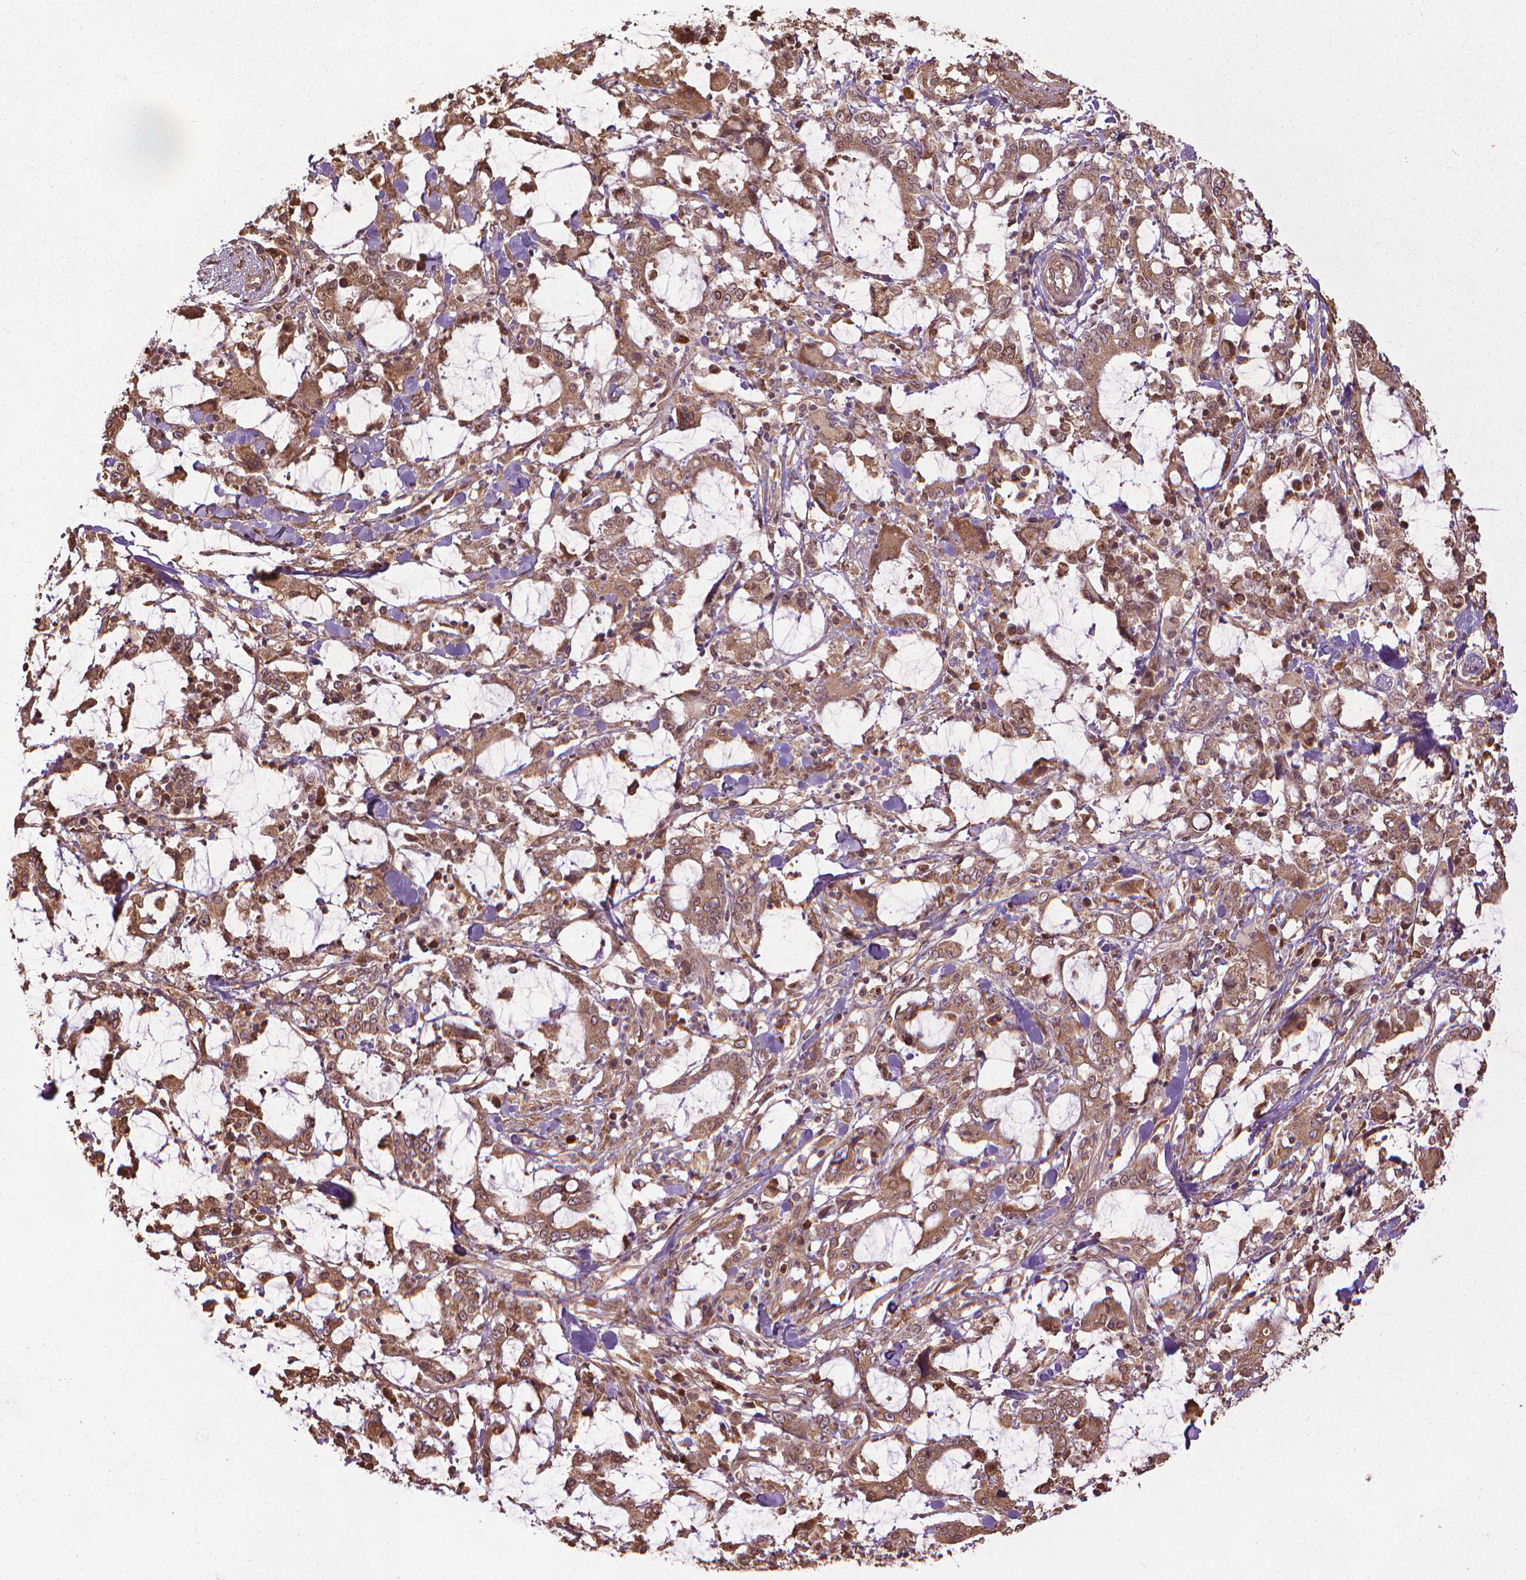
{"staining": {"intensity": "moderate", "quantity": ">75%", "location": "cytoplasmic/membranous"}, "tissue": "stomach cancer", "cell_type": "Tumor cells", "image_type": "cancer", "snomed": [{"axis": "morphology", "description": "Adenocarcinoma, NOS"}, {"axis": "topography", "description": "Stomach, upper"}], "caption": "Immunohistochemical staining of stomach cancer displays medium levels of moderate cytoplasmic/membranous expression in approximately >75% of tumor cells. The staining is performed using DAB (3,3'-diaminobenzidine) brown chromogen to label protein expression. The nuclei are counter-stained blue using hematoxylin.", "gene": "GAS1", "patient": {"sex": "male", "age": 68}}